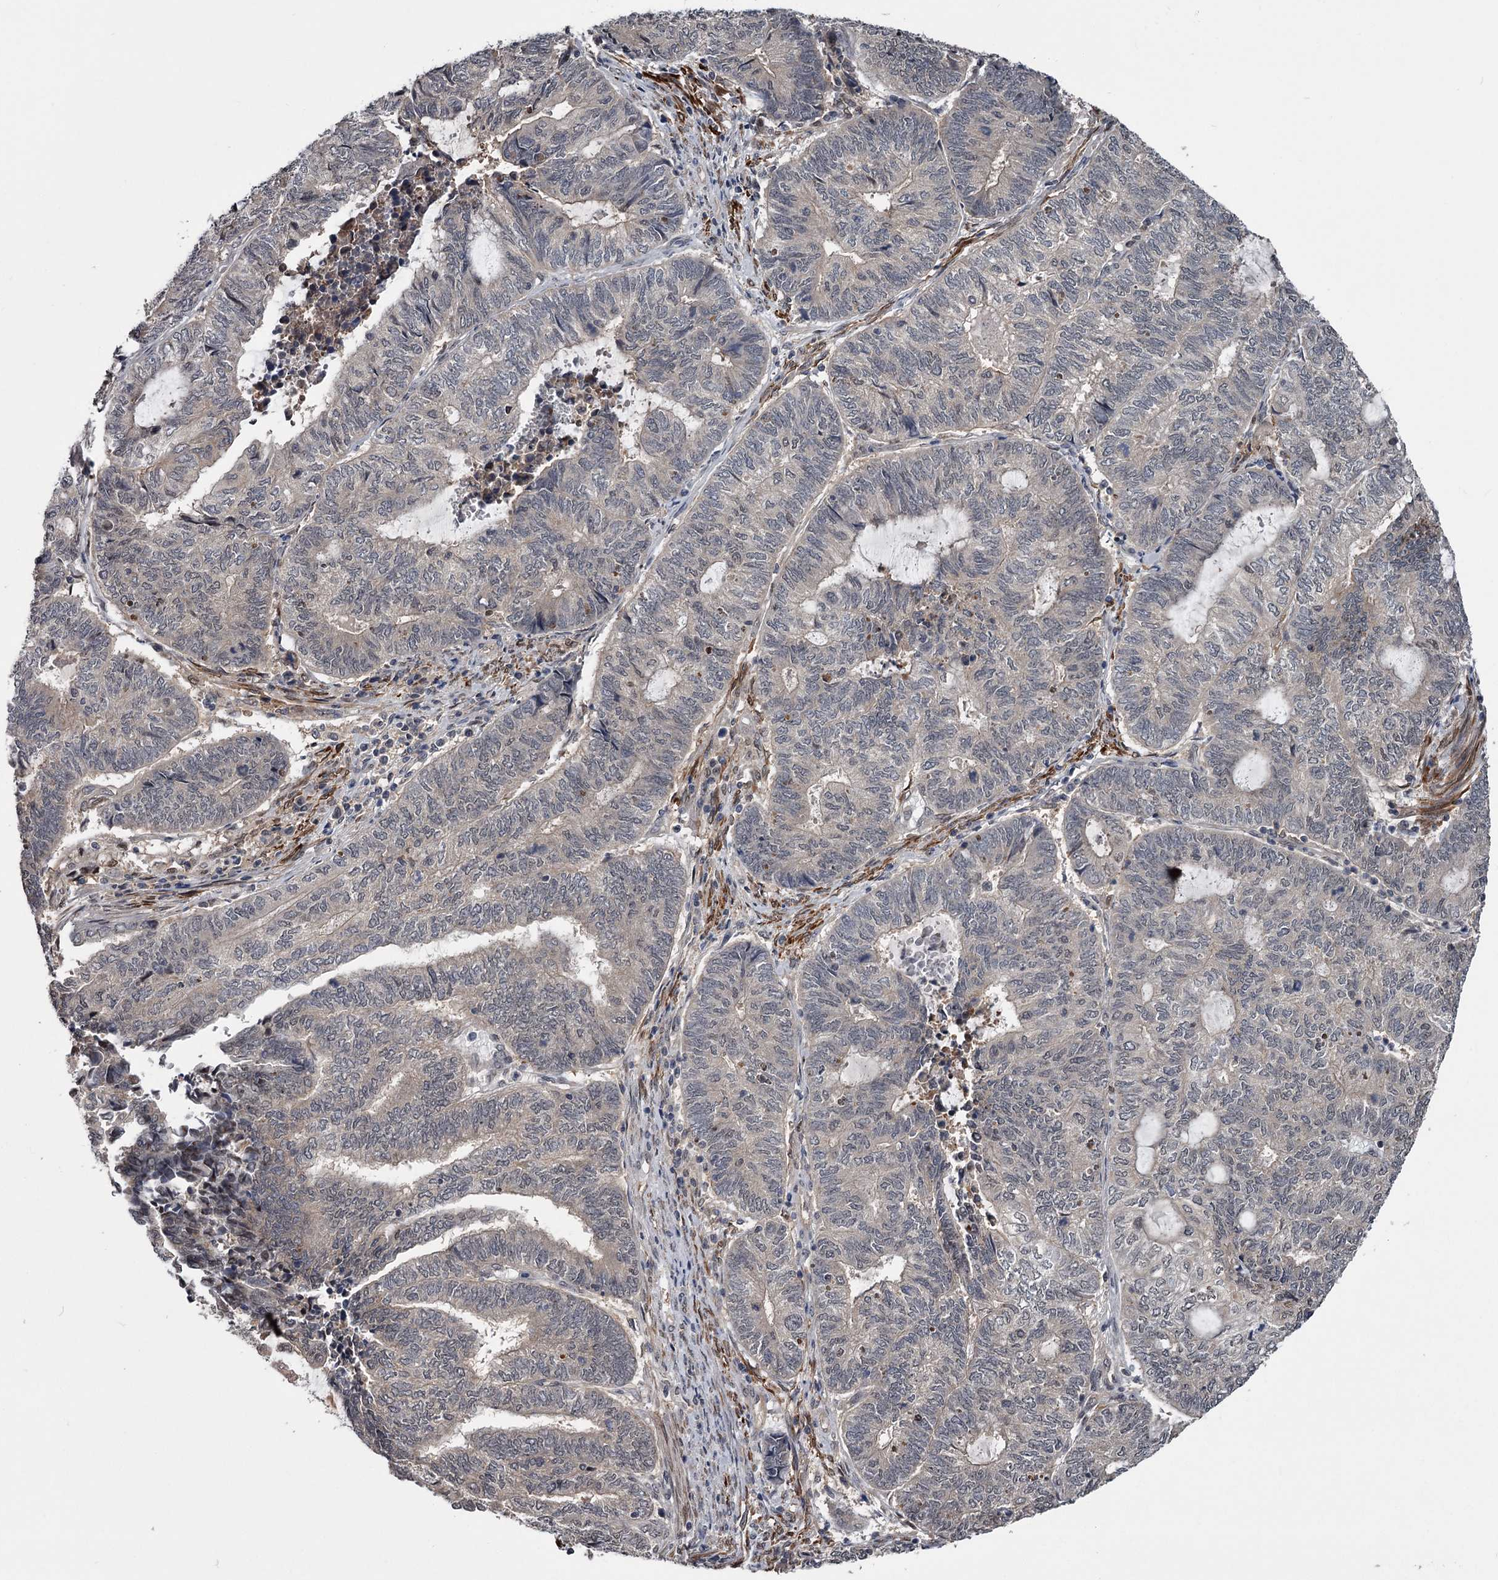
{"staining": {"intensity": "negative", "quantity": "none", "location": "none"}, "tissue": "endometrial cancer", "cell_type": "Tumor cells", "image_type": "cancer", "snomed": [{"axis": "morphology", "description": "Adenocarcinoma, NOS"}, {"axis": "topography", "description": "Uterus"}, {"axis": "topography", "description": "Endometrium"}], "caption": "The micrograph reveals no staining of tumor cells in endometrial adenocarcinoma. The staining was performed using DAB (3,3'-diaminobenzidine) to visualize the protein expression in brown, while the nuclei were stained in blue with hematoxylin (Magnification: 20x).", "gene": "DAO", "patient": {"sex": "female", "age": 70}}